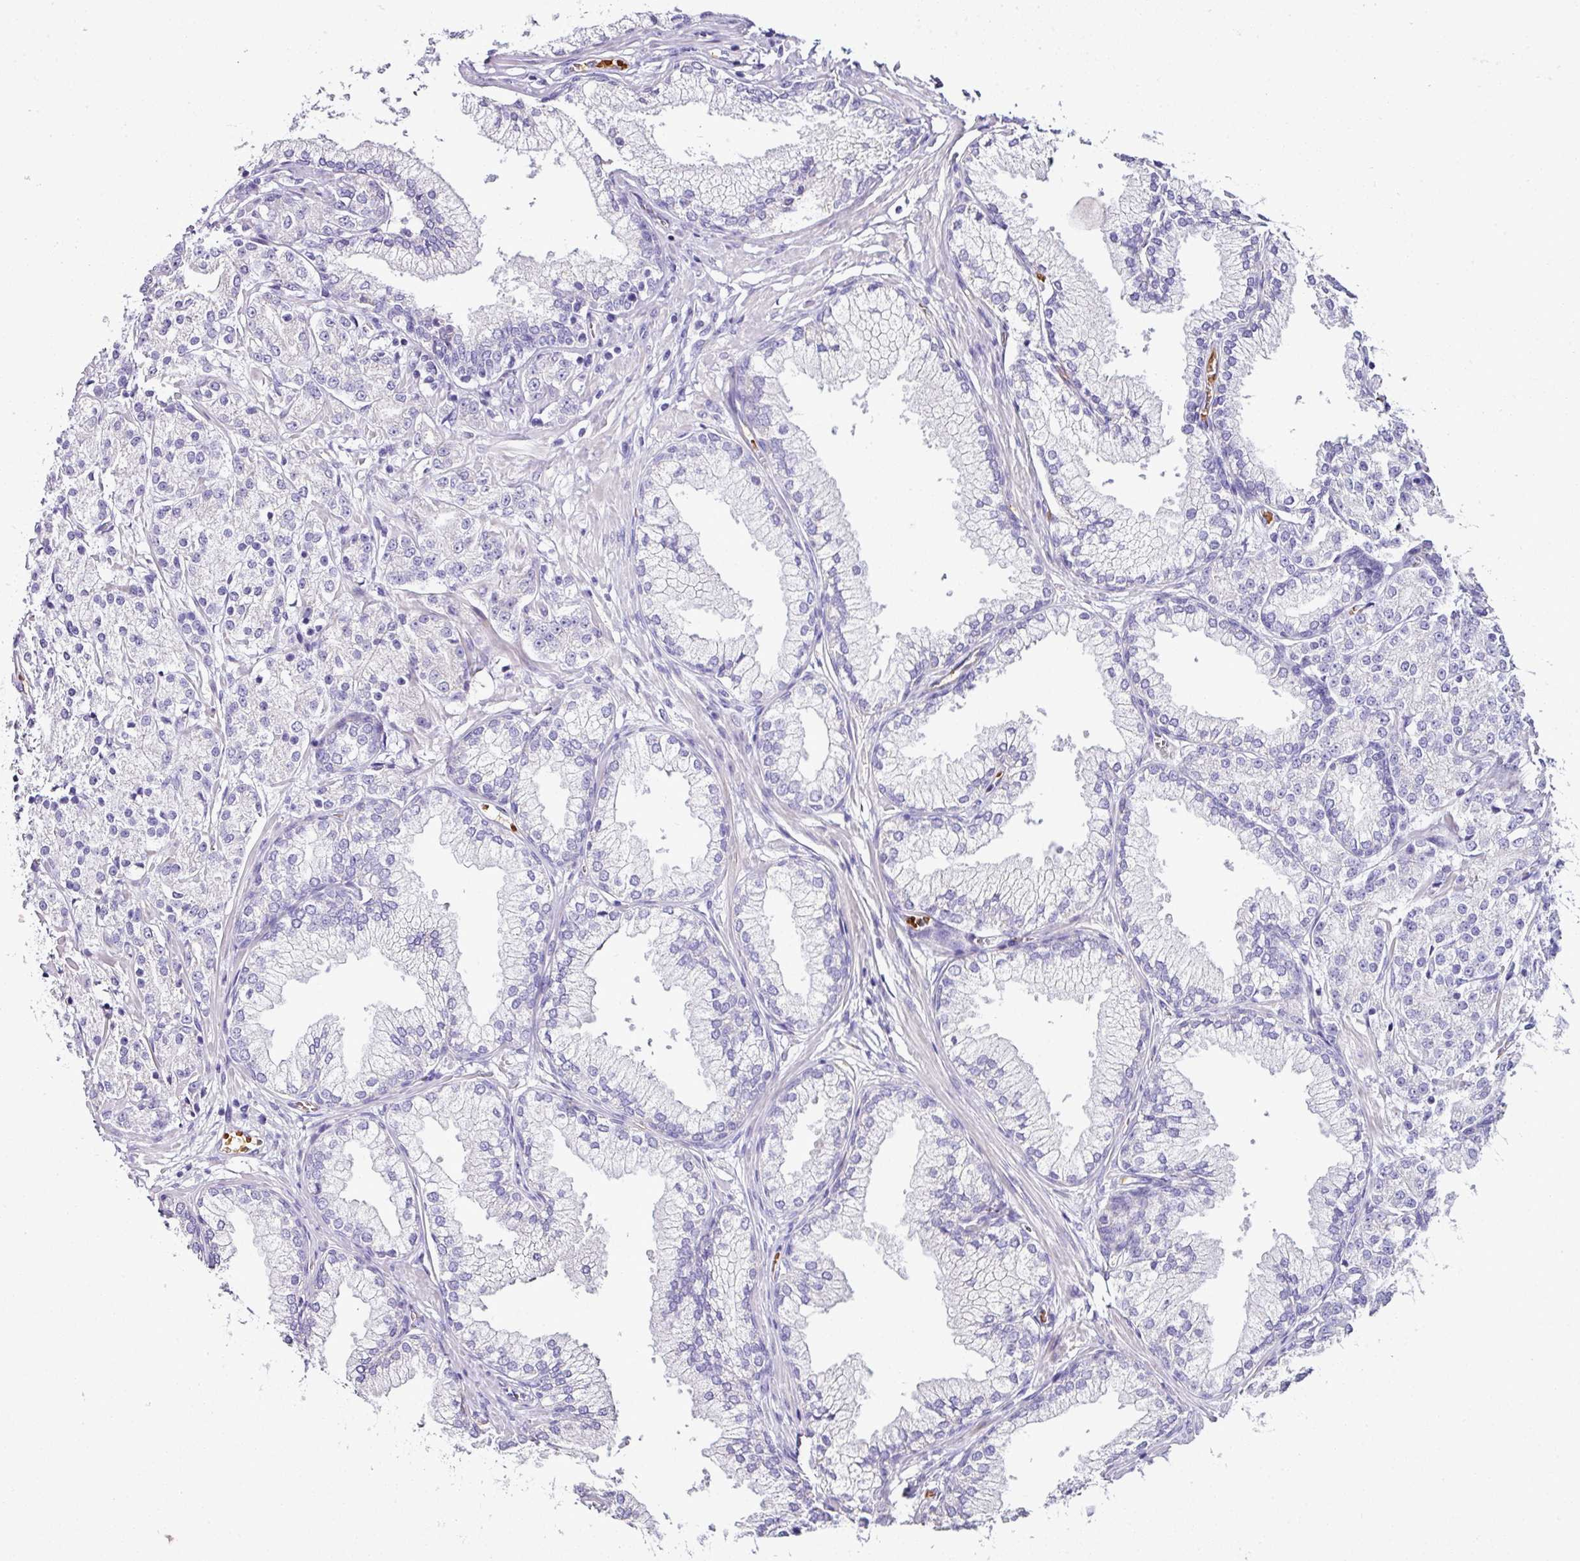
{"staining": {"intensity": "negative", "quantity": "none", "location": "none"}, "tissue": "prostate cancer", "cell_type": "Tumor cells", "image_type": "cancer", "snomed": [{"axis": "morphology", "description": "Adenocarcinoma, High grade"}, {"axis": "topography", "description": "Prostate"}], "caption": "Tumor cells are negative for brown protein staining in prostate high-grade adenocarcinoma.", "gene": "NAPSA", "patient": {"sex": "male", "age": 69}}